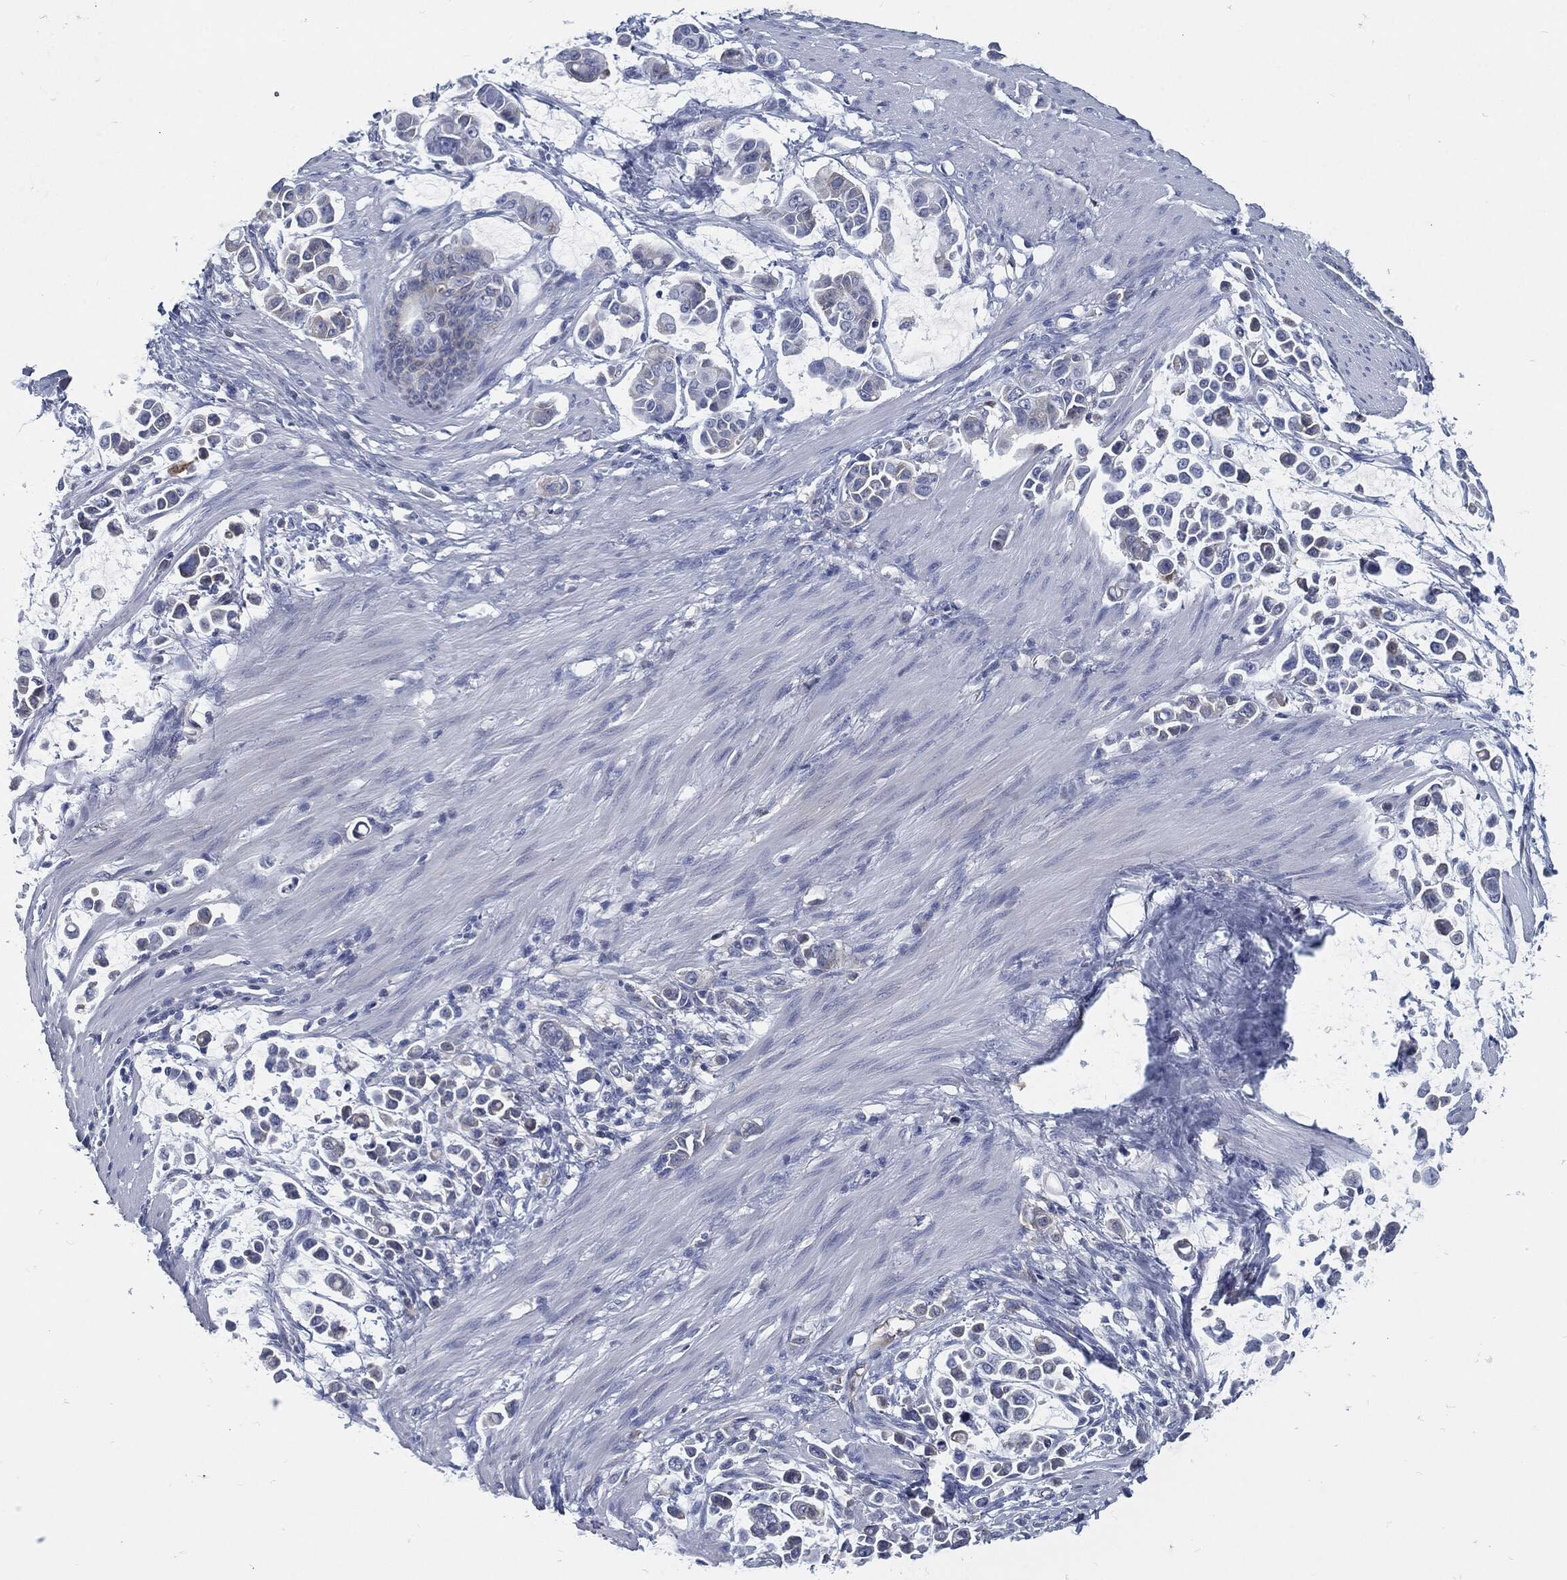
{"staining": {"intensity": "negative", "quantity": "none", "location": "none"}, "tissue": "stomach cancer", "cell_type": "Tumor cells", "image_type": "cancer", "snomed": [{"axis": "morphology", "description": "Adenocarcinoma, NOS"}, {"axis": "topography", "description": "Stomach"}], "caption": "The immunohistochemistry image has no significant staining in tumor cells of adenocarcinoma (stomach) tissue.", "gene": "MST1", "patient": {"sex": "male", "age": 82}}